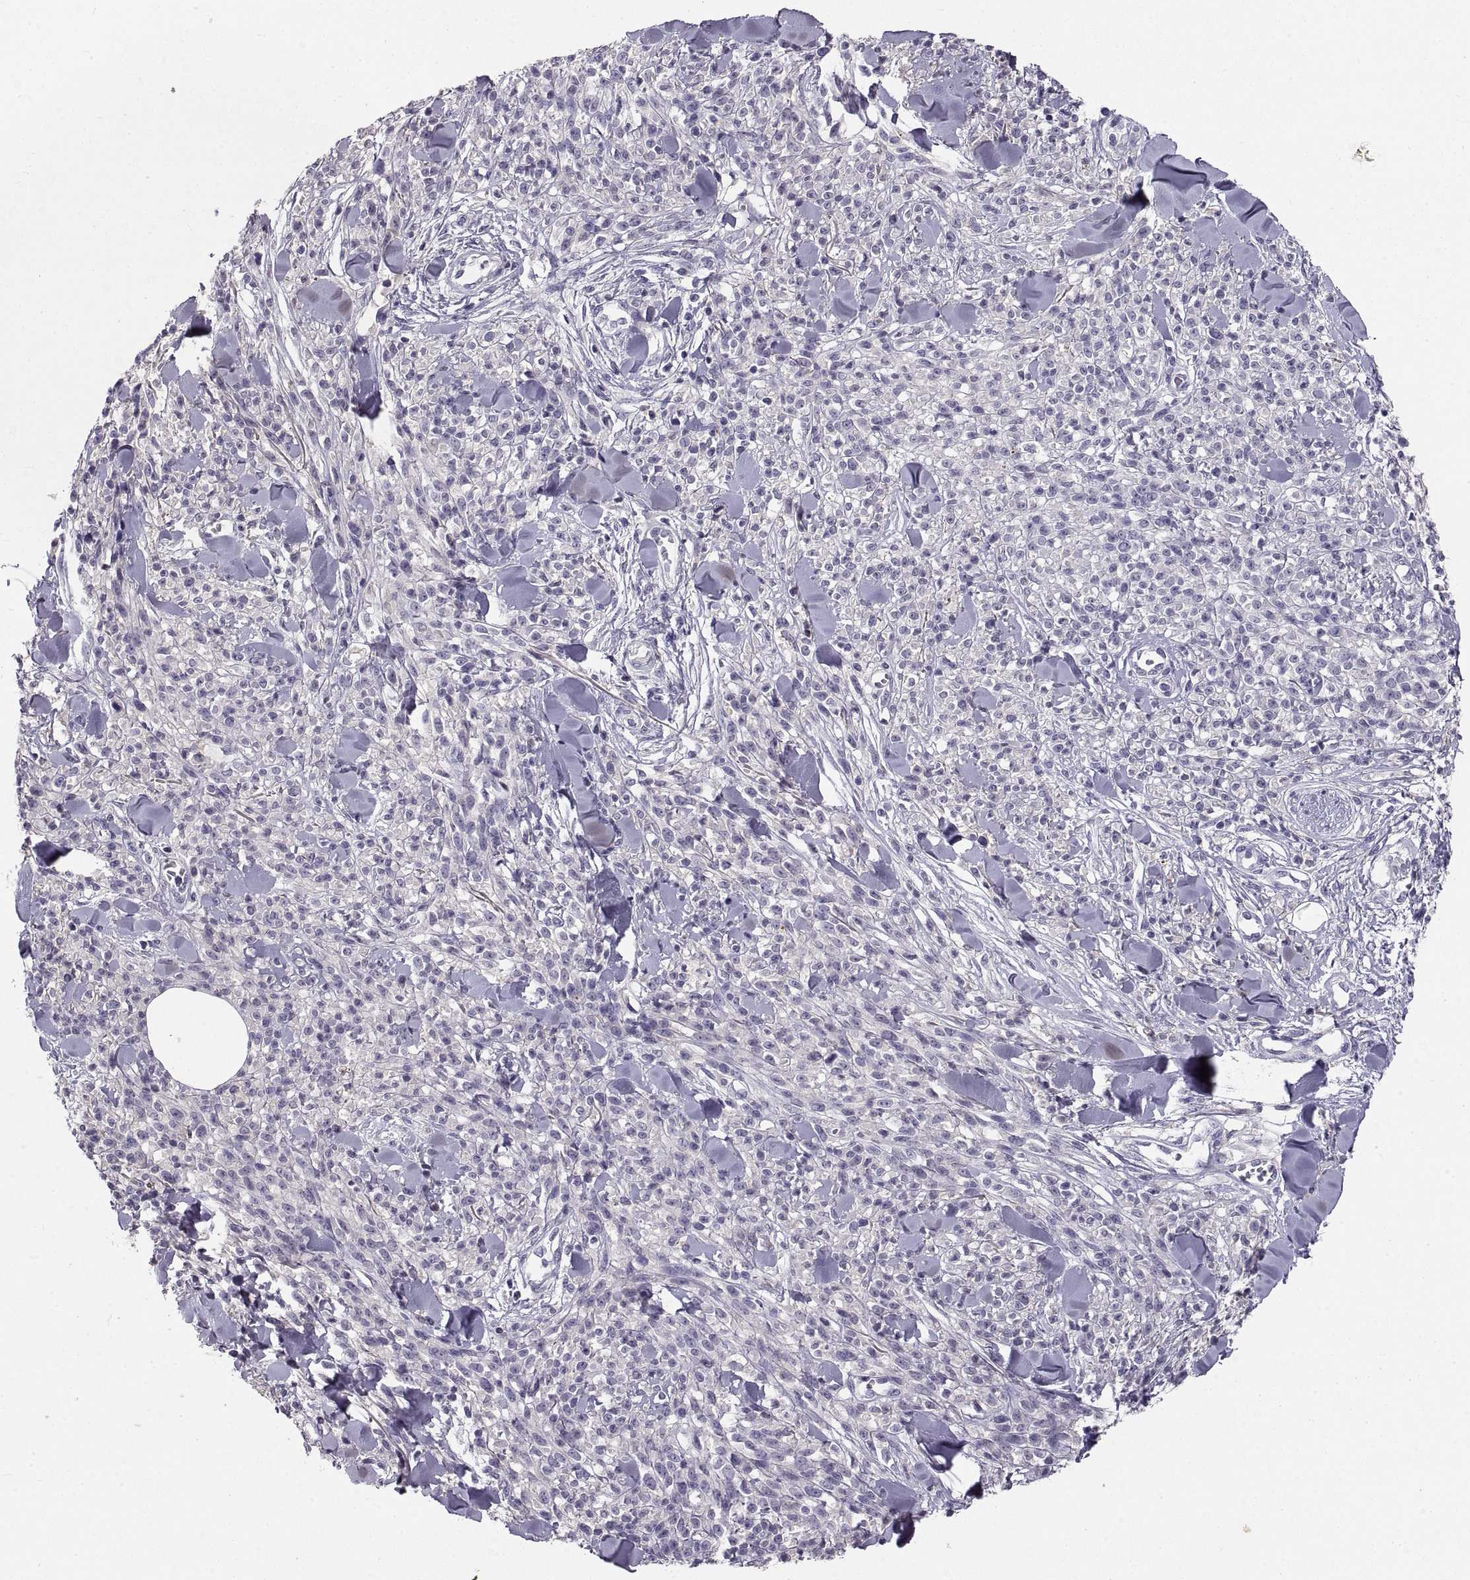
{"staining": {"intensity": "negative", "quantity": "none", "location": "none"}, "tissue": "melanoma", "cell_type": "Tumor cells", "image_type": "cancer", "snomed": [{"axis": "morphology", "description": "Malignant melanoma, NOS"}, {"axis": "topography", "description": "Skin"}, {"axis": "topography", "description": "Skin of trunk"}], "caption": "The histopathology image reveals no significant expression in tumor cells of malignant melanoma.", "gene": "ADAM32", "patient": {"sex": "male", "age": 74}}